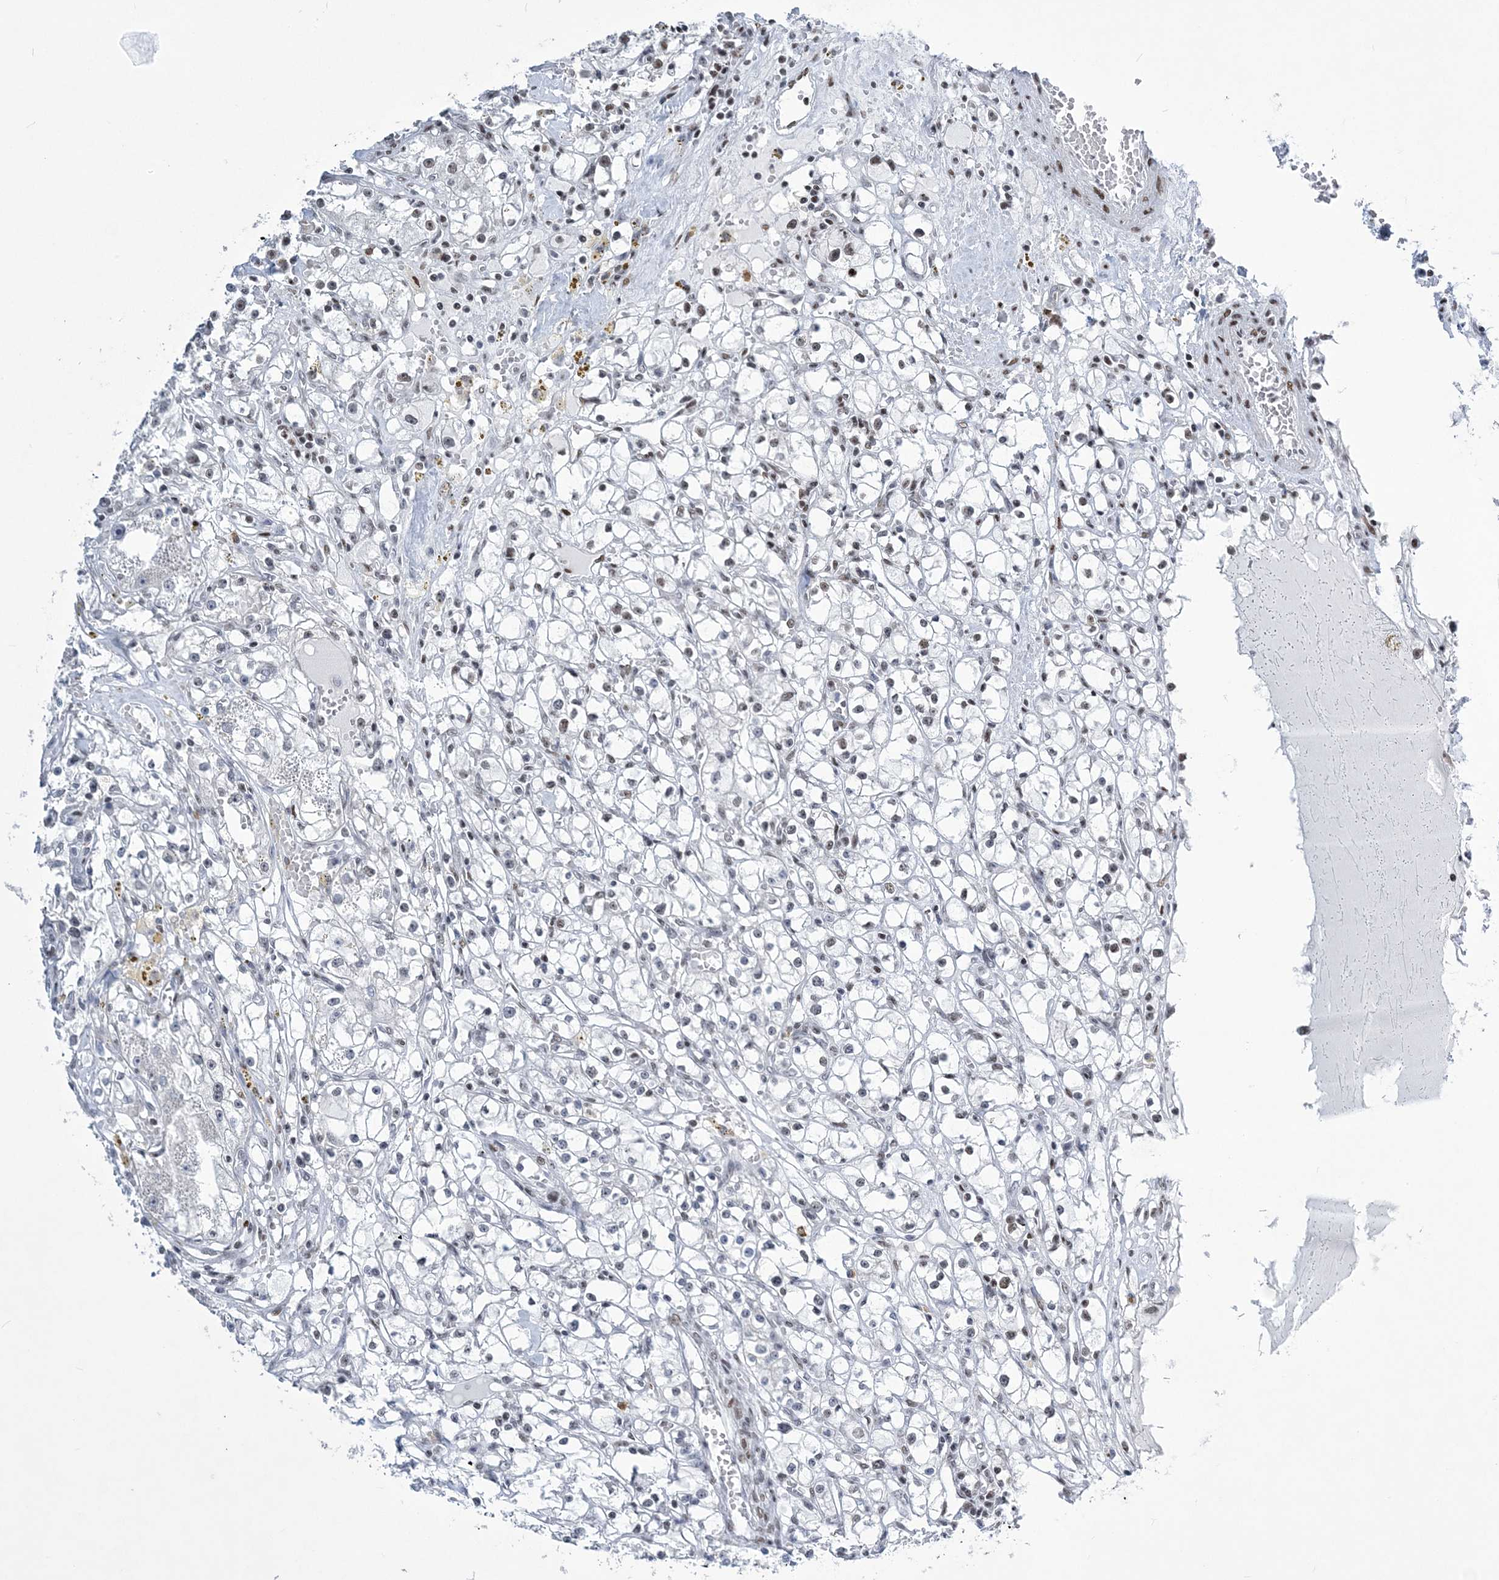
{"staining": {"intensity": "negative", "quantity": "none", "location": "none"}, "tissue": "renal cancer", "cell_type": "Tumor cells", "image_type": "cancer", "snomed": [{"axis": "morphology", "description": "Adenocarcinoma, NOS"}, {"axis": "topography", "description": "Kidney"}], "caption": "Adenocarcinoma (renal) was stained to show a protein in brown. There is no significant staining in tumor cells. (Immunohistochemistry, brightfield microscopy, high magnification).", "gene": "ZBTB7A", "patient": {"sex": "male", "age": 56}}